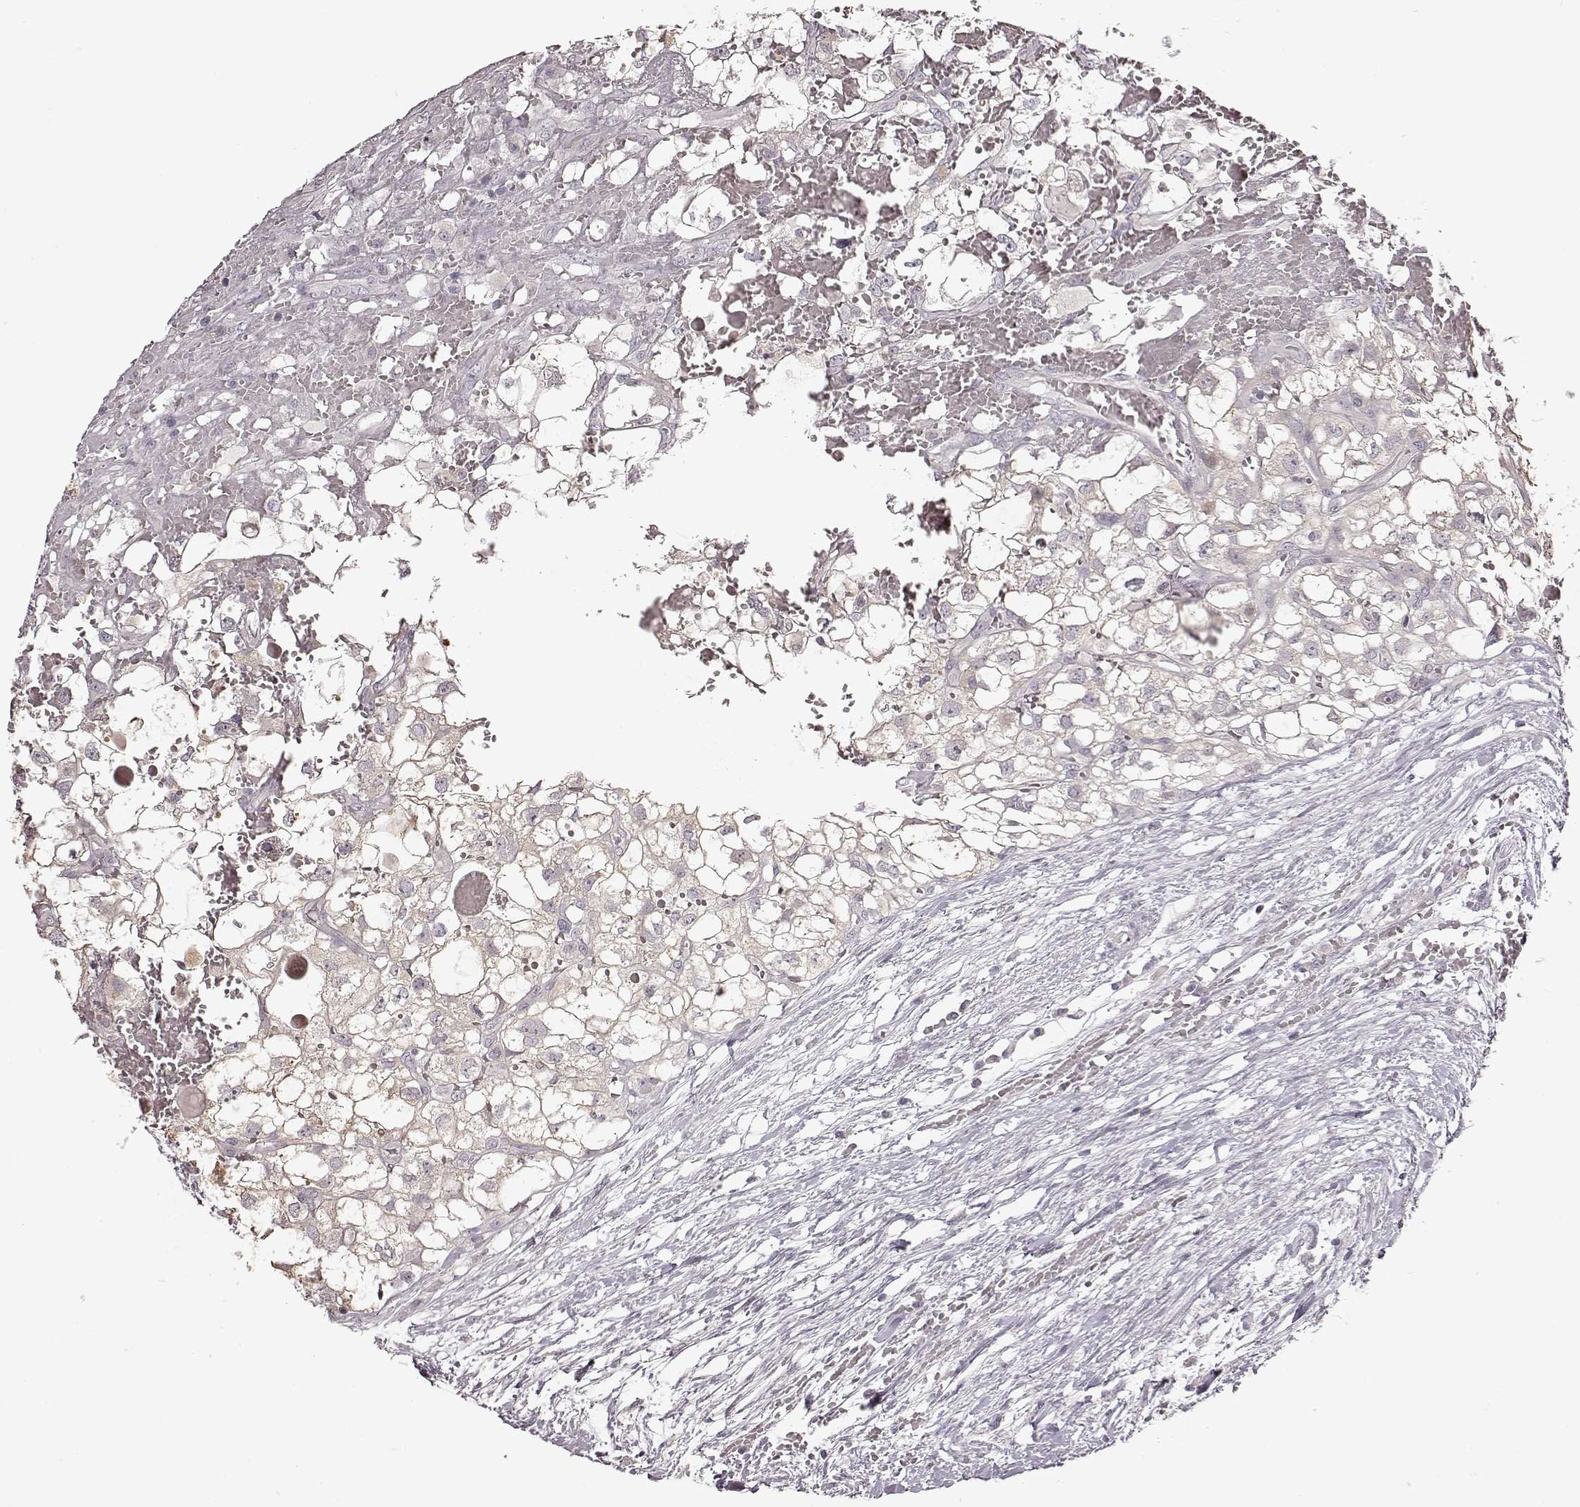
{"staining": {"intensity": "negative", "quantity": "none", "location": "none"}, "tissue": "renal cancer", "cell_type": "Tumor cells", "image_type": "cancer", "snomed": [{"axis": "morphology", "description": "Adenocarcinoma, NOS"}, {"axis": "topography", "description": "Kidney"}], "caption": "Immunohistochemistry (IHC) of renal cancer shows no positivity in tumor cells.", "gene": "CRB1", "patient": {"sex": "male", "age": 56}}